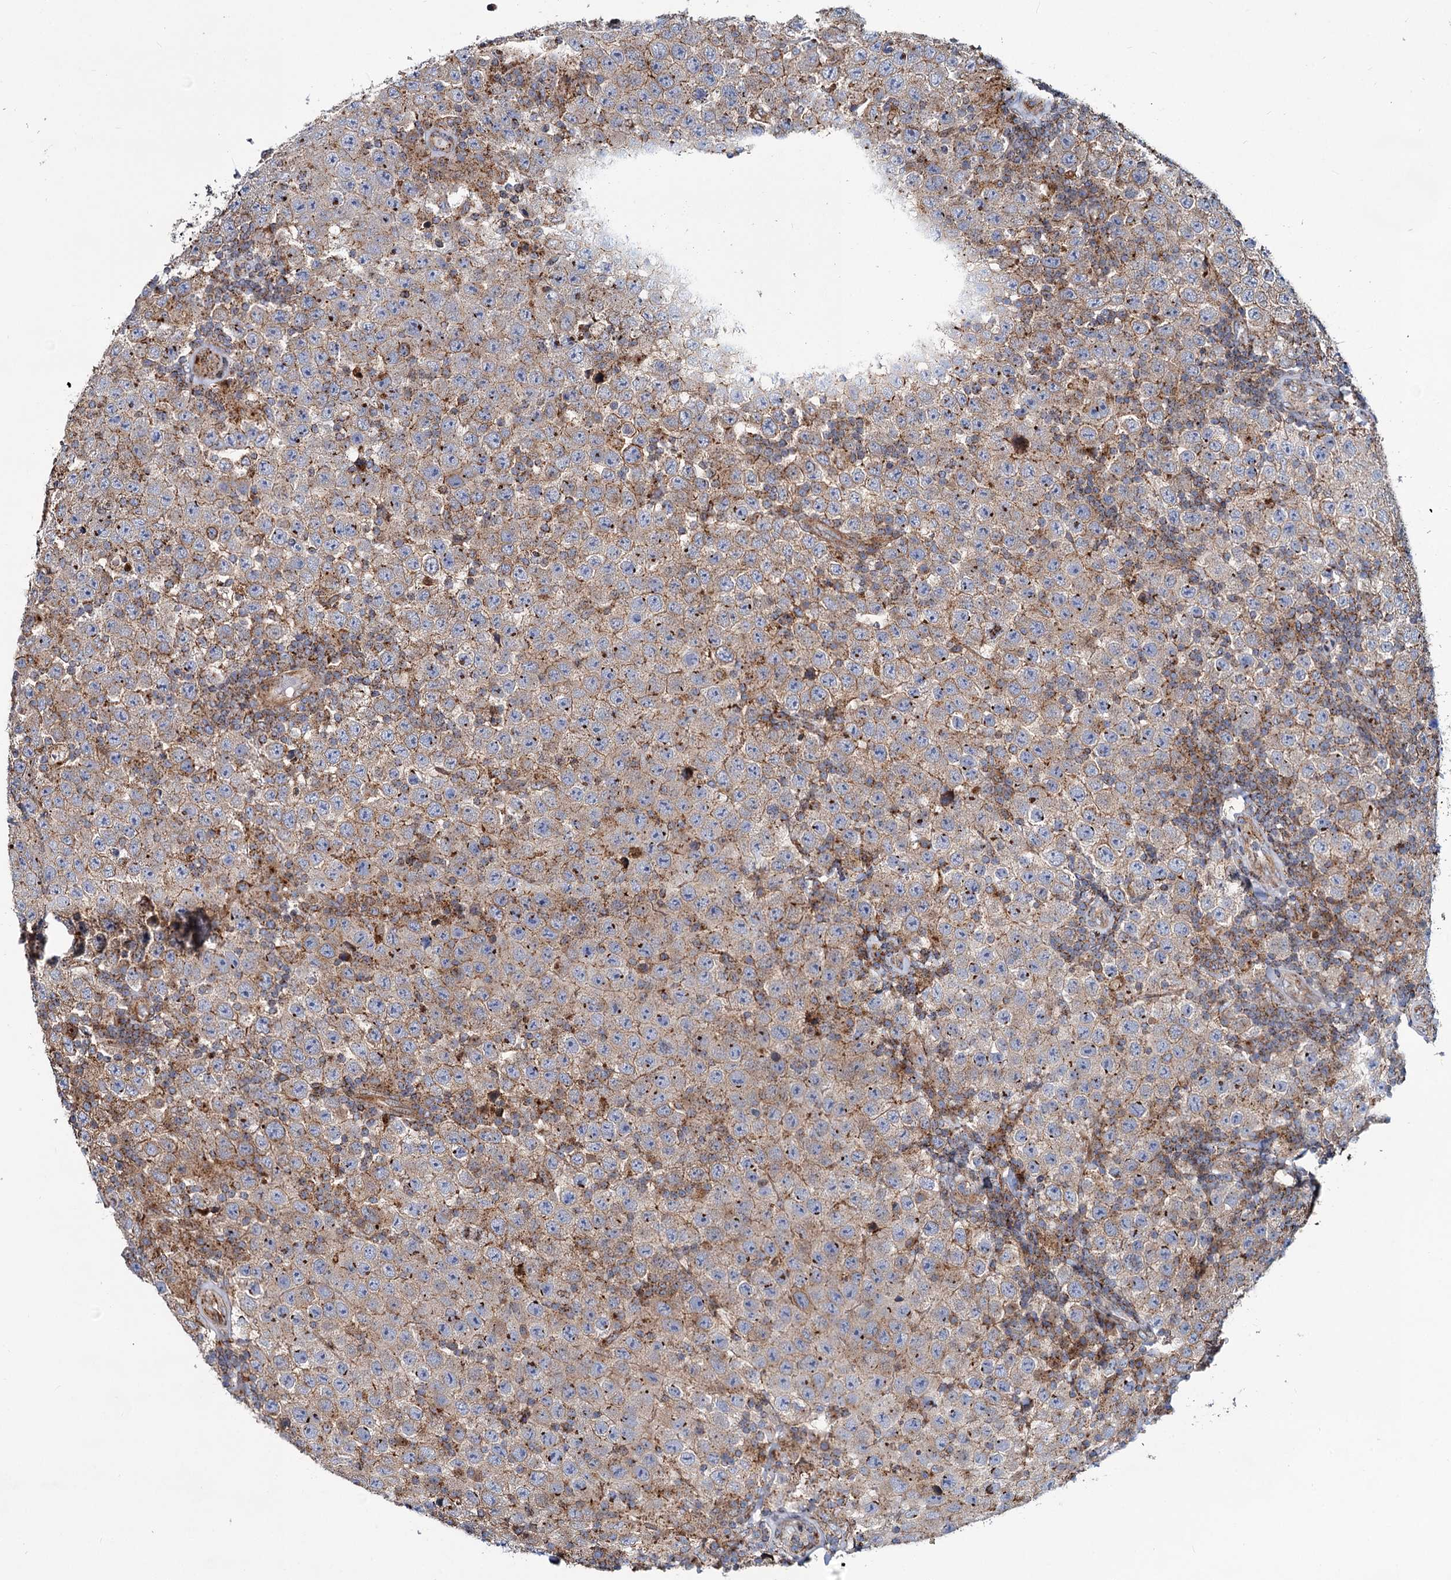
{"staining": {"intensity": "weak", "quantity": "25%-75%", "location": "cytoplasmic/membranous"}, "tissue": "testis cancer", "cell_type": "Tumor cells", "image_type": "cancer", "snomed": [{"axis": "morphology", "description": "Normal tissue, NOS"}, {"axis": "morphology", "description": "Urothelial carcinoma, High grade"}, {"axis": "morphology", "description": "Seminoma, NOS"}, {"axis": "morphology", "description": "Carcinoma, Embryonal, NOS"}, {"axis": "topography", "description": "Urinary bladder"}, {"axis": "topography", "description": "Testis"}], "caption": "Immunohistochemistry photomicrograph of human testis cancer stained for a protein (brown), which displays low levels of weak cytoplasmic/membranous positivity in approximately 25%-75% of tumor cells.", "gene": "PSEN1", "patient": {"sex": "male", "age": 41}}